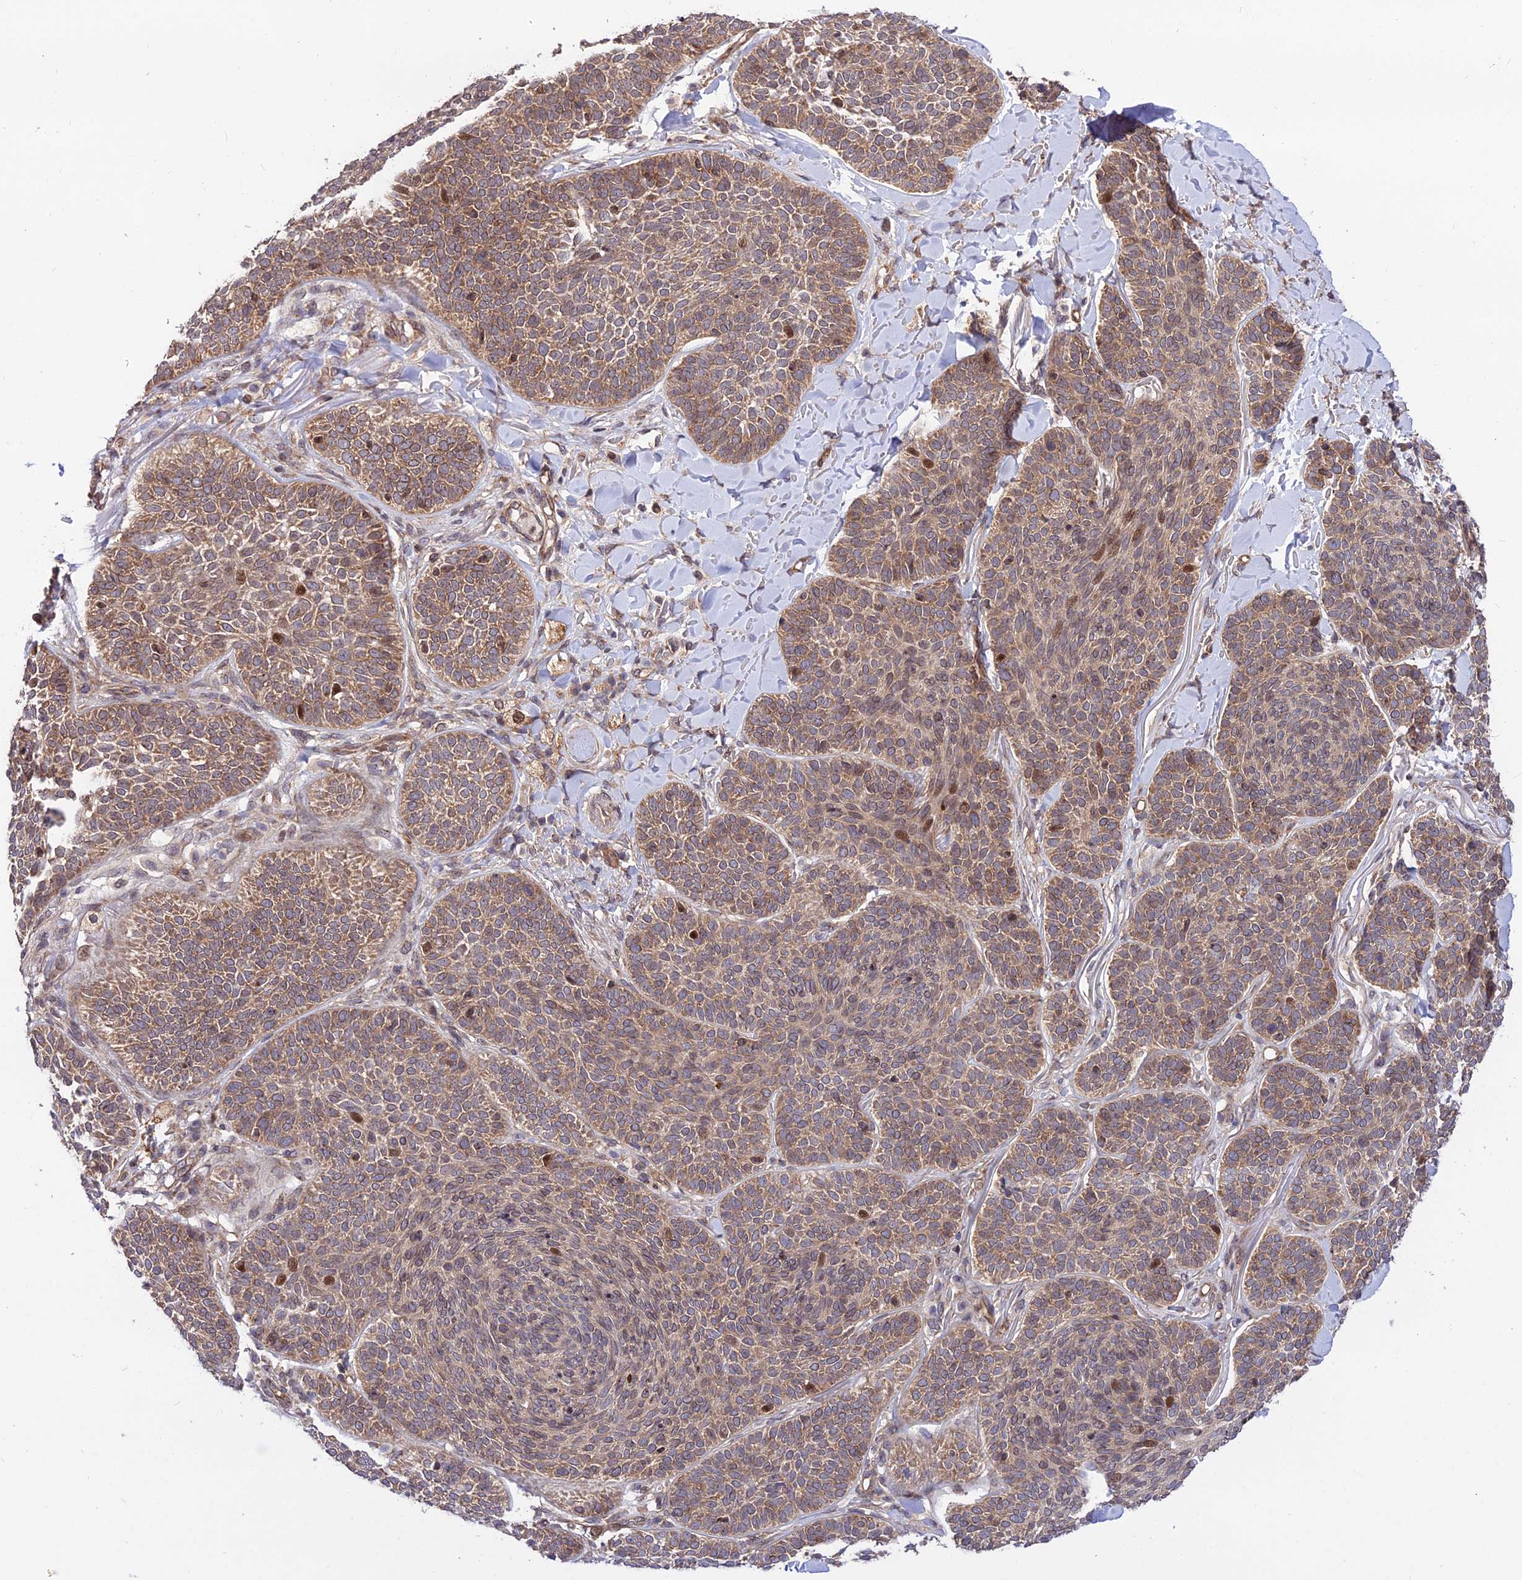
{"staining": {"intensity": "moderate", "quantity": ">75%", "location": "cytoplasmic/membranous,nuclear"}, "tissue": "skin cancer", "cell_type": "Tumor cells", "image_type": "cancer", "snomed": [{"axis": "morphology", "description": "Basal cell carcinoma"}, {"axis": "topography", "description": "Skin"}], "caption": "An immunohistochemistry (IHC) histopathology image of neoplastic tissue is shown. Protein staining in brown highlights moderate cytoplasmic/membranous and nuclear positivity in skin cancer within tumor cells.", "gene": "SMG6", "patient": {"sex": "male", "age": 85}}